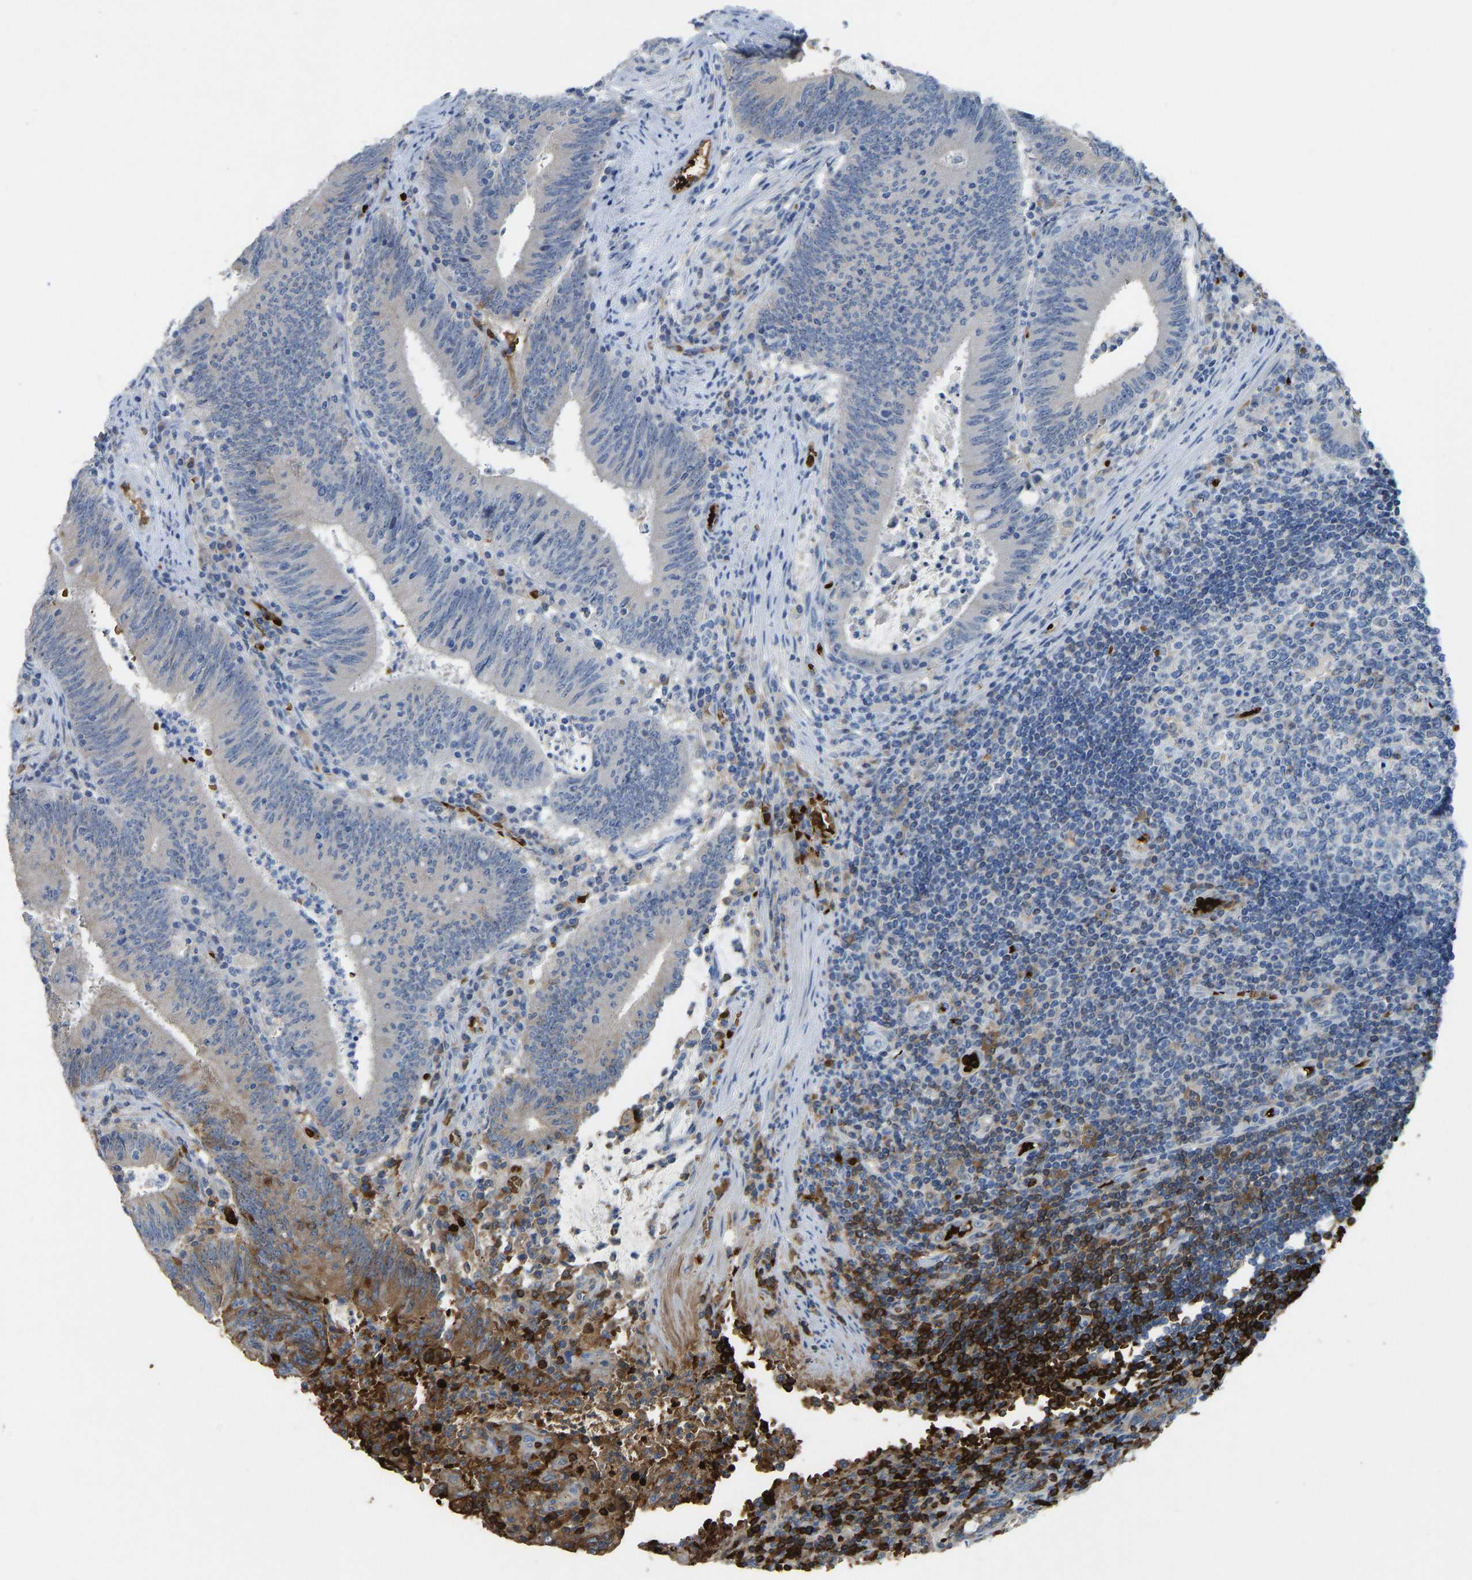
{"staining": {"intensity": "moderate", "quantity": "<25%", "location": "cytoplasmic/membranous"}, "tissue": "colorectal cancer", "cell_type": "Tumor cells", "image_type": "cancer", "snomed": [{"axis": "morphology", "description": "Normal tissue, NOS"}, {"axis": "morphology", "description": "Adenocarcinoma, NOS"}, {"axis": "topography", "description": "Rectum"}], "caption": "Adenocarcinoma (colorectal) stained with DAB immunohistochemistry (IHC) displays low levels of moderate cytoplasmic/membranous positivity in about <25% of tumor cells. The staining was performed using DAB, with brown indicating positive protein expression. Nuclei are stained blue with hematoxylin.", "gene": "PIGS", "patient": {"sex": "female", "age": 66}}